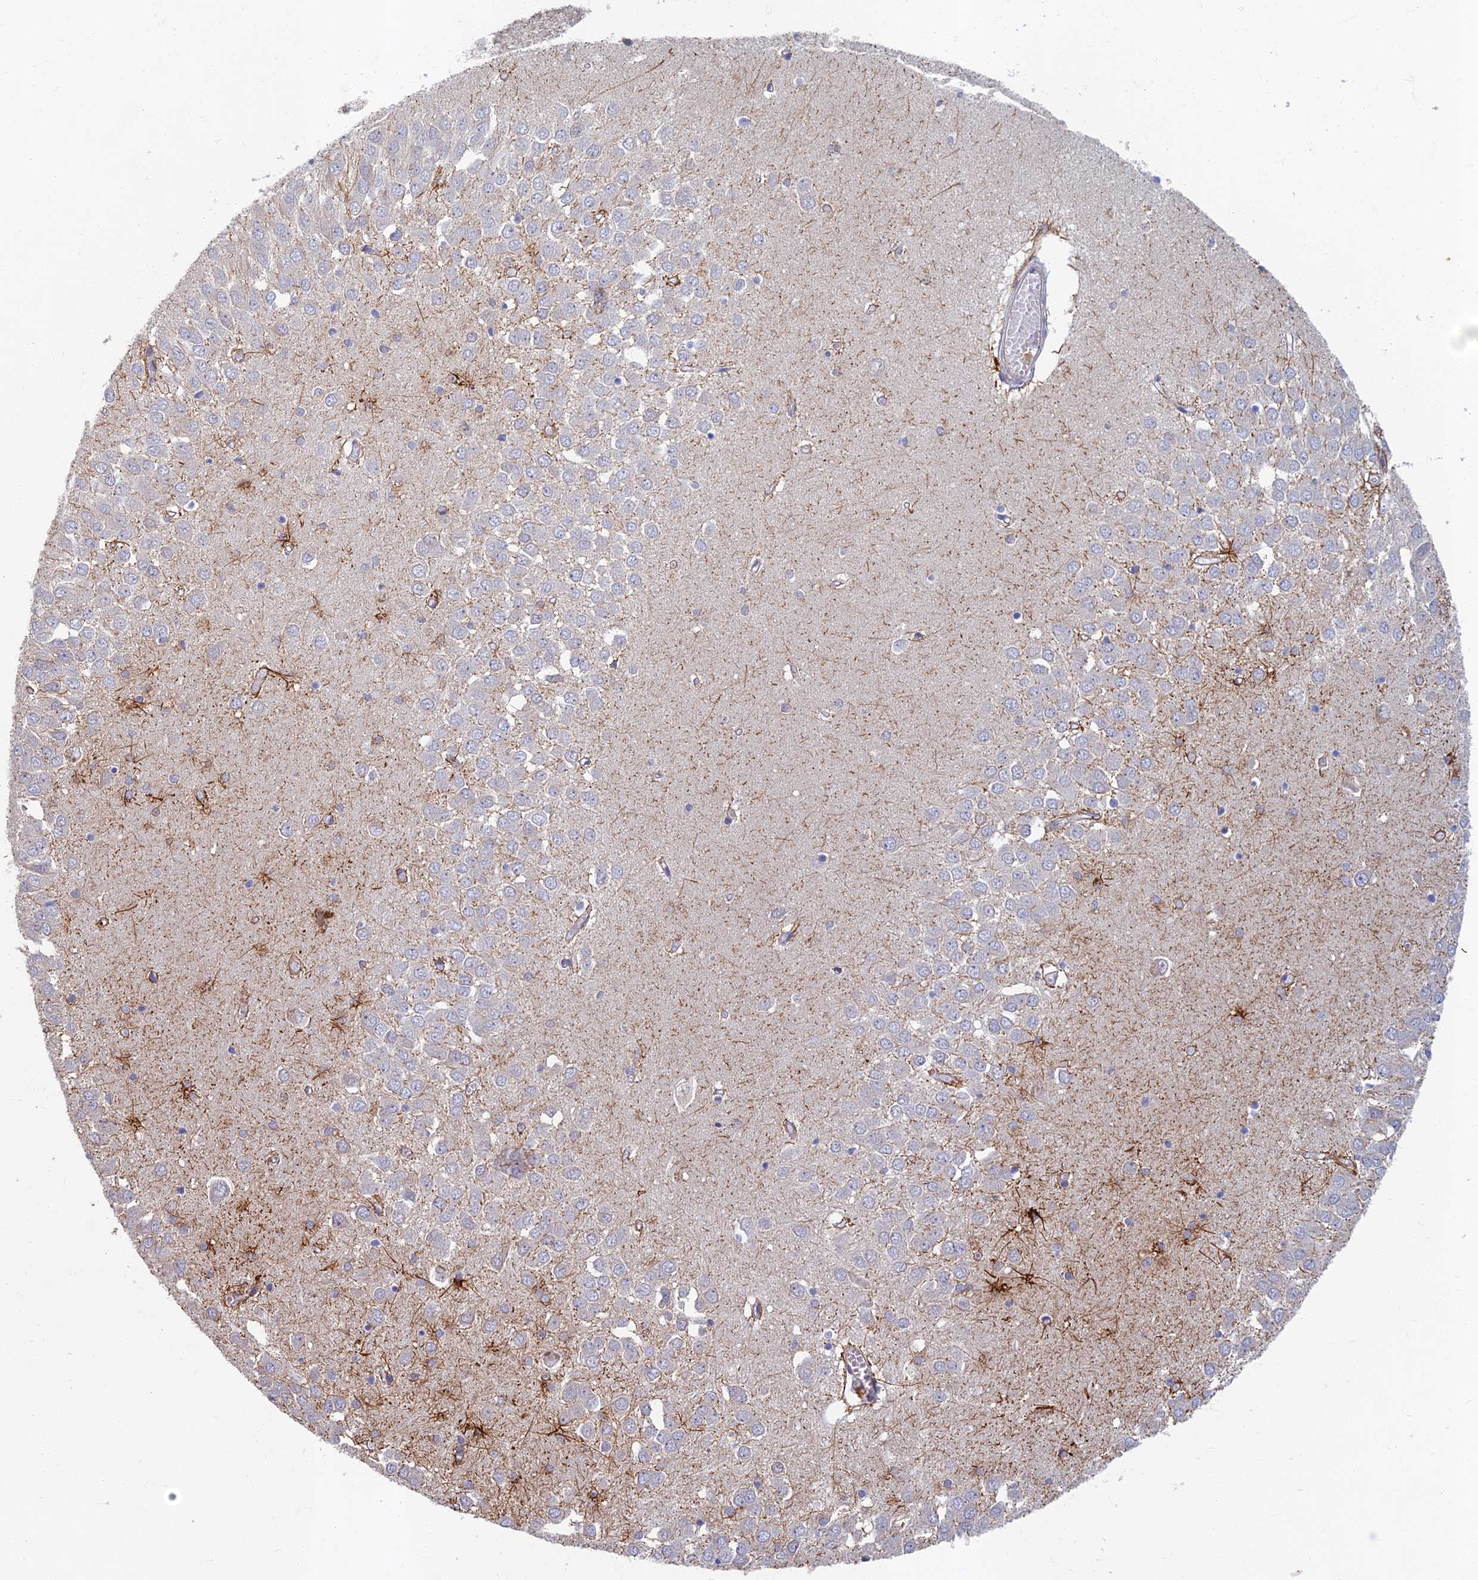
{"staining": {"intensity": "moderate", "quantity": "<25%", "location": "cytoplasmic/membranous"}, "tissue": "hippocampus", "cell_type": "Glial cells", "image_type": "normal", "snomed": [{"axis": "morphology", "description": "Normal tissue, NOS"}, {"axis": "topography", "description": "Hippocampus"}], "caption": "Protein expression analysis of unremarkable human hippocampus reveals moderate cytoplasmic/membranous expression in about <25% of glial cells. The protein is stained brown, and the nuclei are stained in blue (DAB (3,3'-diaminobenzidine) IHC with brightfield microscopy, high magnification).", "gene": "SOGA1", "patient": {"sex": "male", "age": 70}}